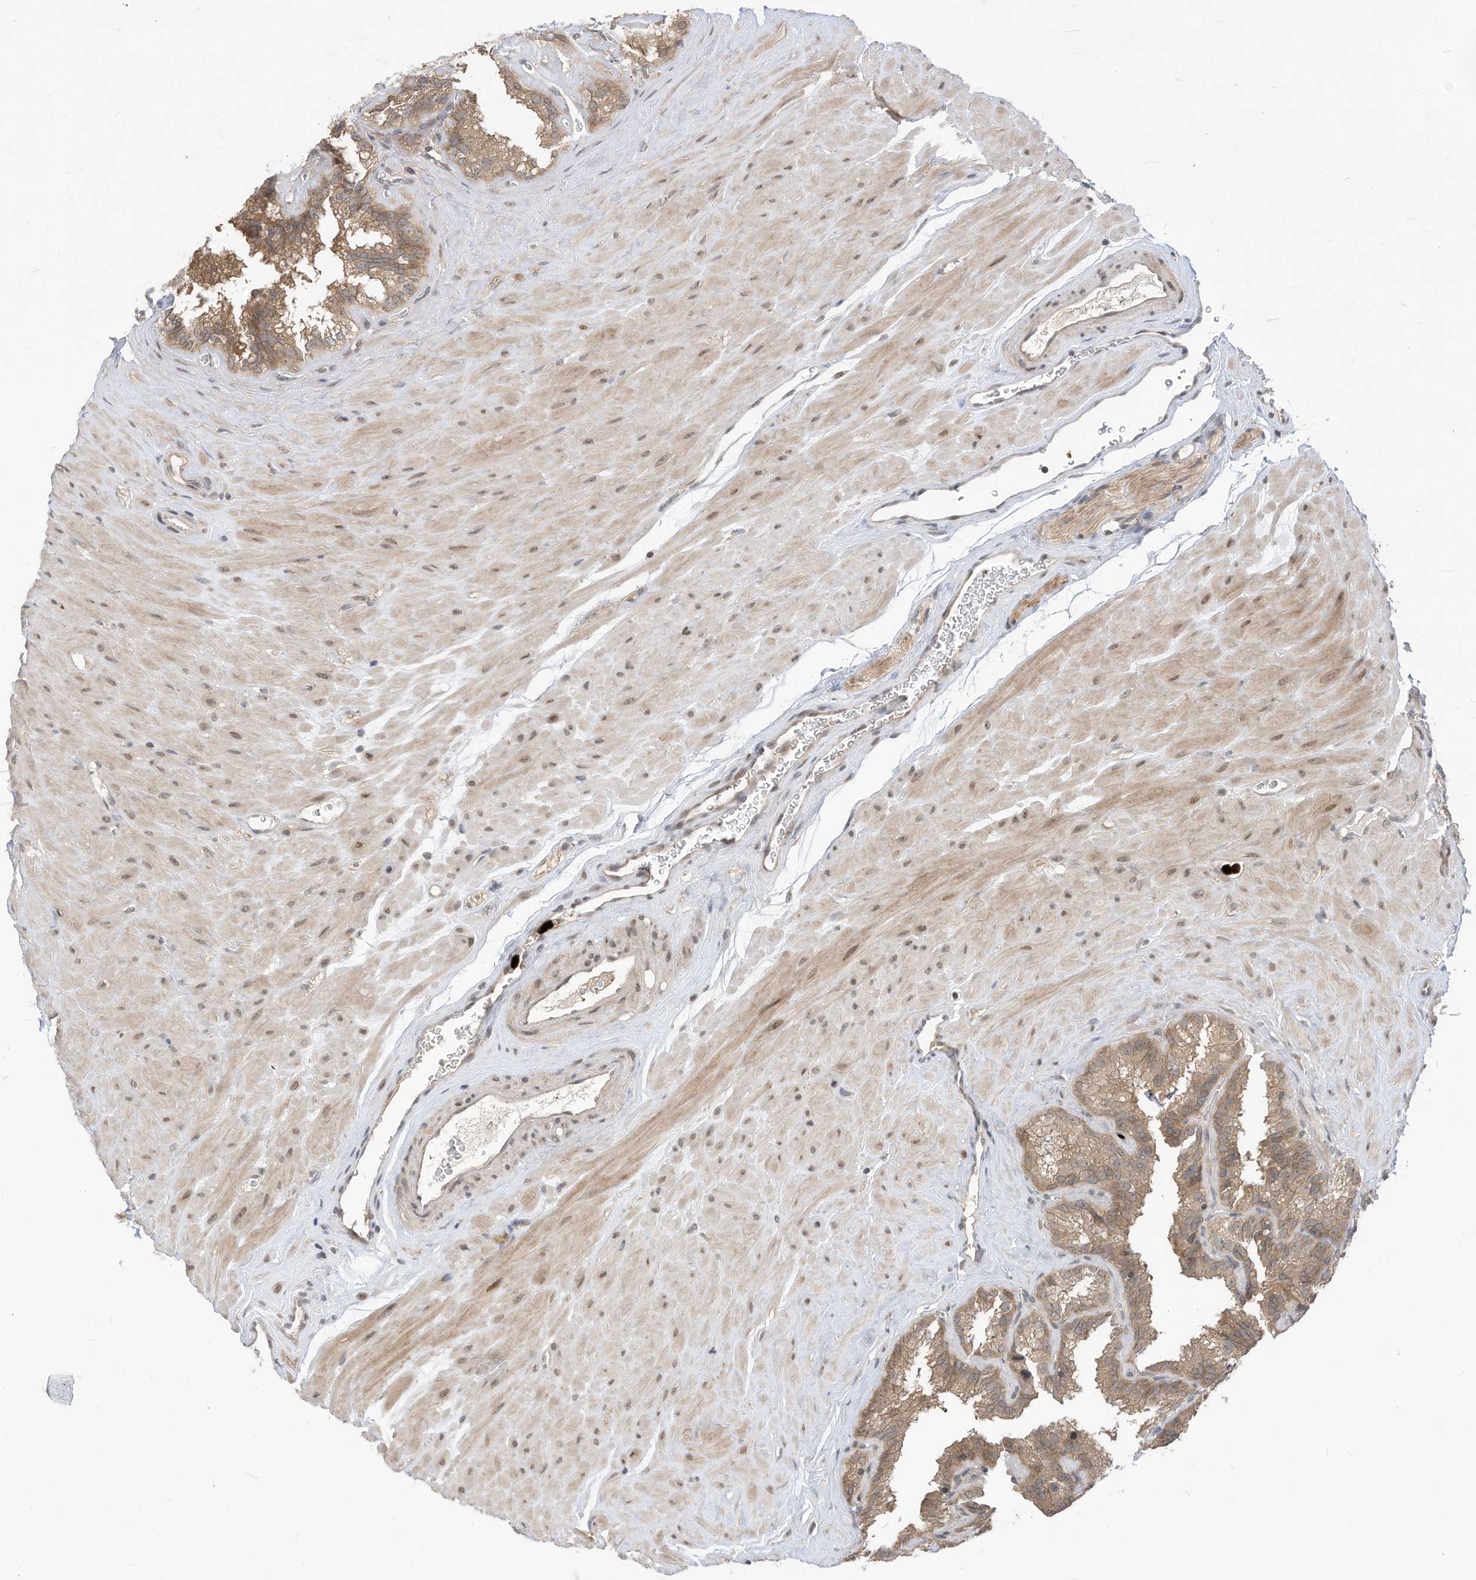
{"staining": {"intensity": "moderate", "quantity": ">75%", "location": "cytoplasmic/membranous"}, "tissue": "seminal vesicle", "cell_type": "Glandular cells", "image_type": "normal", "snomed": [{"axis": "morphology", "description": "Normal tissue, NOS"}, {"axis": "topography", "description": "Prostate"}, {"axis": "topography", "description": "Seminal veicle"}], "caption": "About >75% of glandular cells in normal seminal vesicle display moderate cytoplasmic/membranous protein expression as visualized by brown immunohistochemical staining.", "gene": "CNKSR1", "patient": {"sex": "male", "age": 59}}